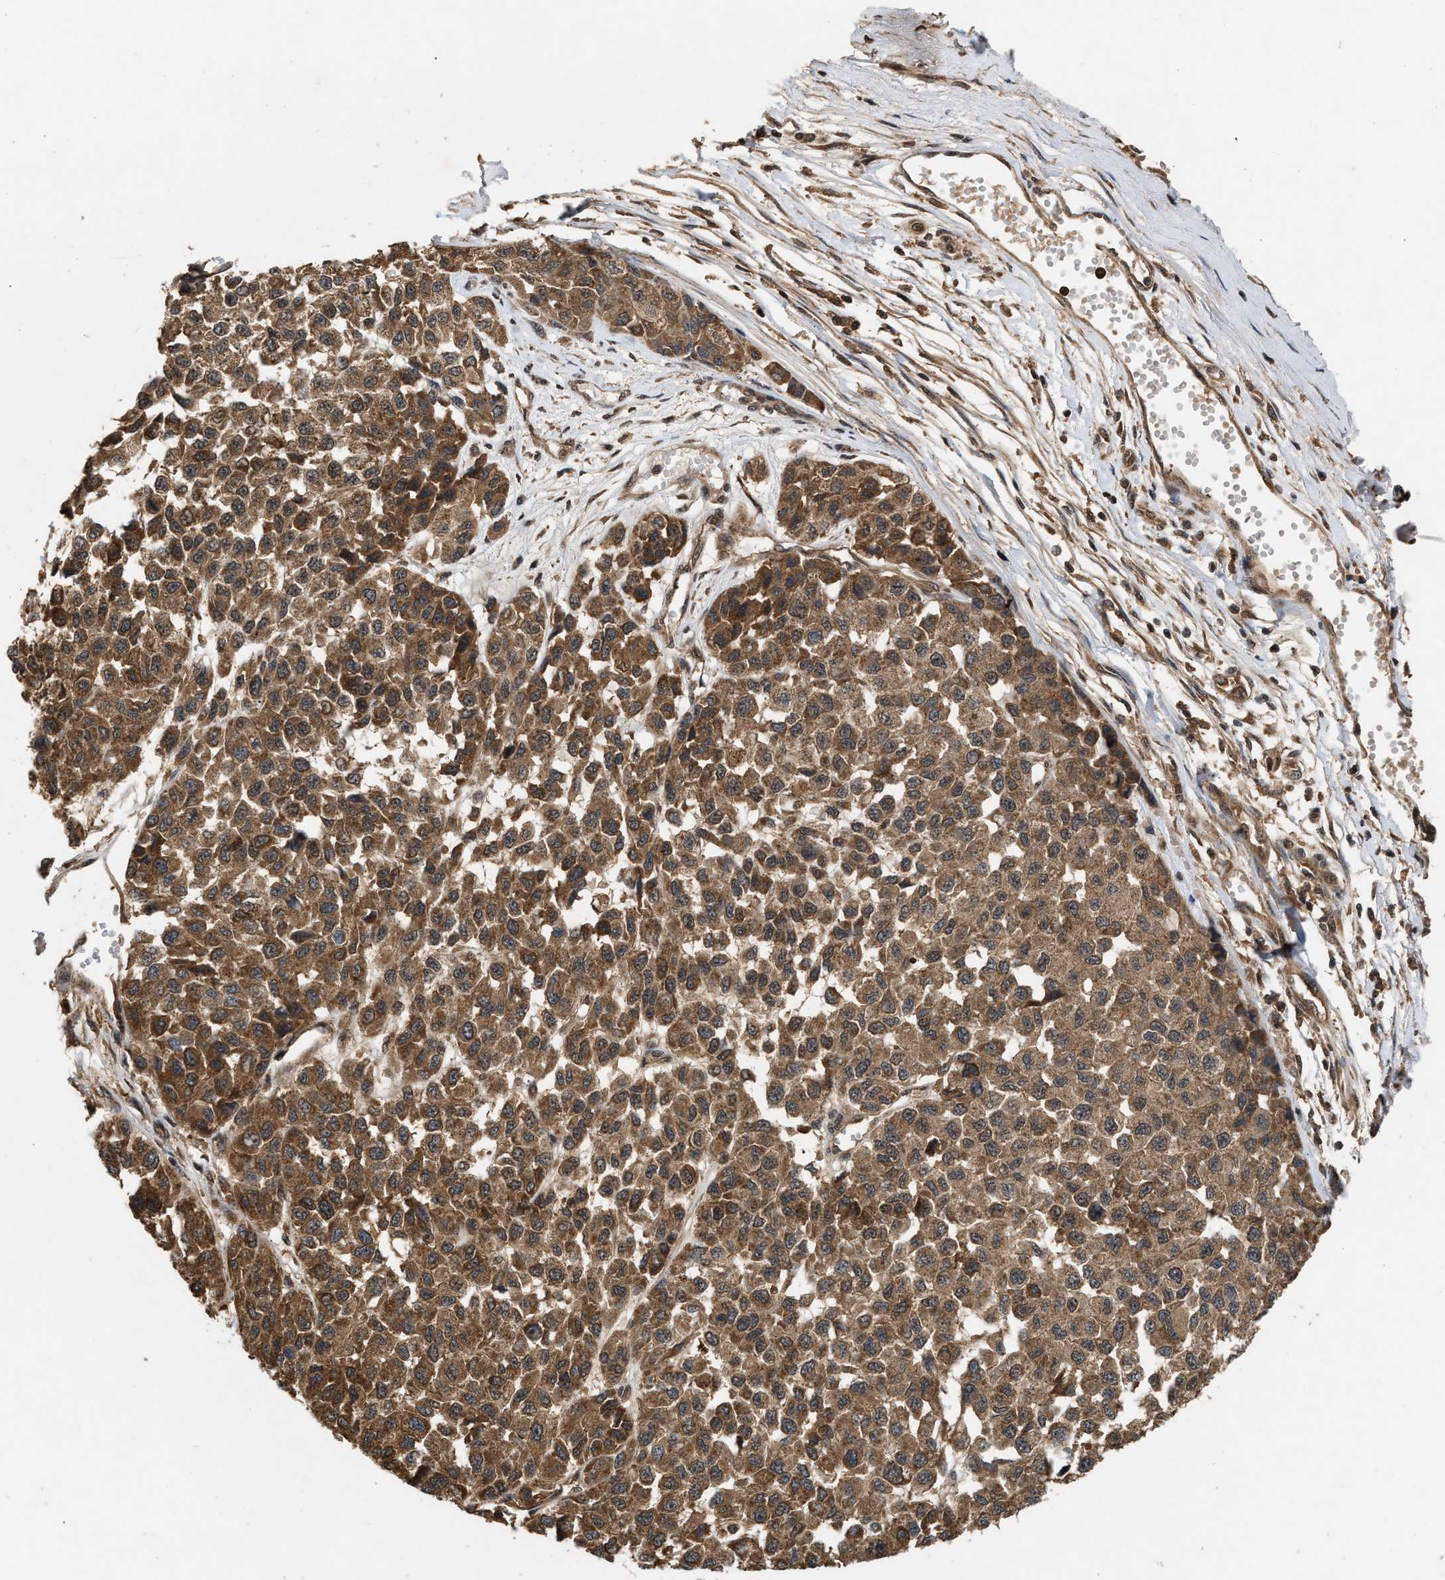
{"staining": {"intensity": "moderate", "quantity": ">75%", "location": "cytoplasmic/membranous"}, "tissue": "melanoma", "cell_type": "Tumor cells", "image_type": "cancer", "snomed": [{"axis": "morphology", "description": "Malignant melanoma, NOS"}, {"axis": "topography", "description": "Skin"}], "caption": "Human malignant melanoma stained with a brown dye shows moderate cytoplasmic/membranous positive expression in approximately >75% of tumor cells.", "gene": "RUSC2", "patient": {"sex": "male", "age": 62}}